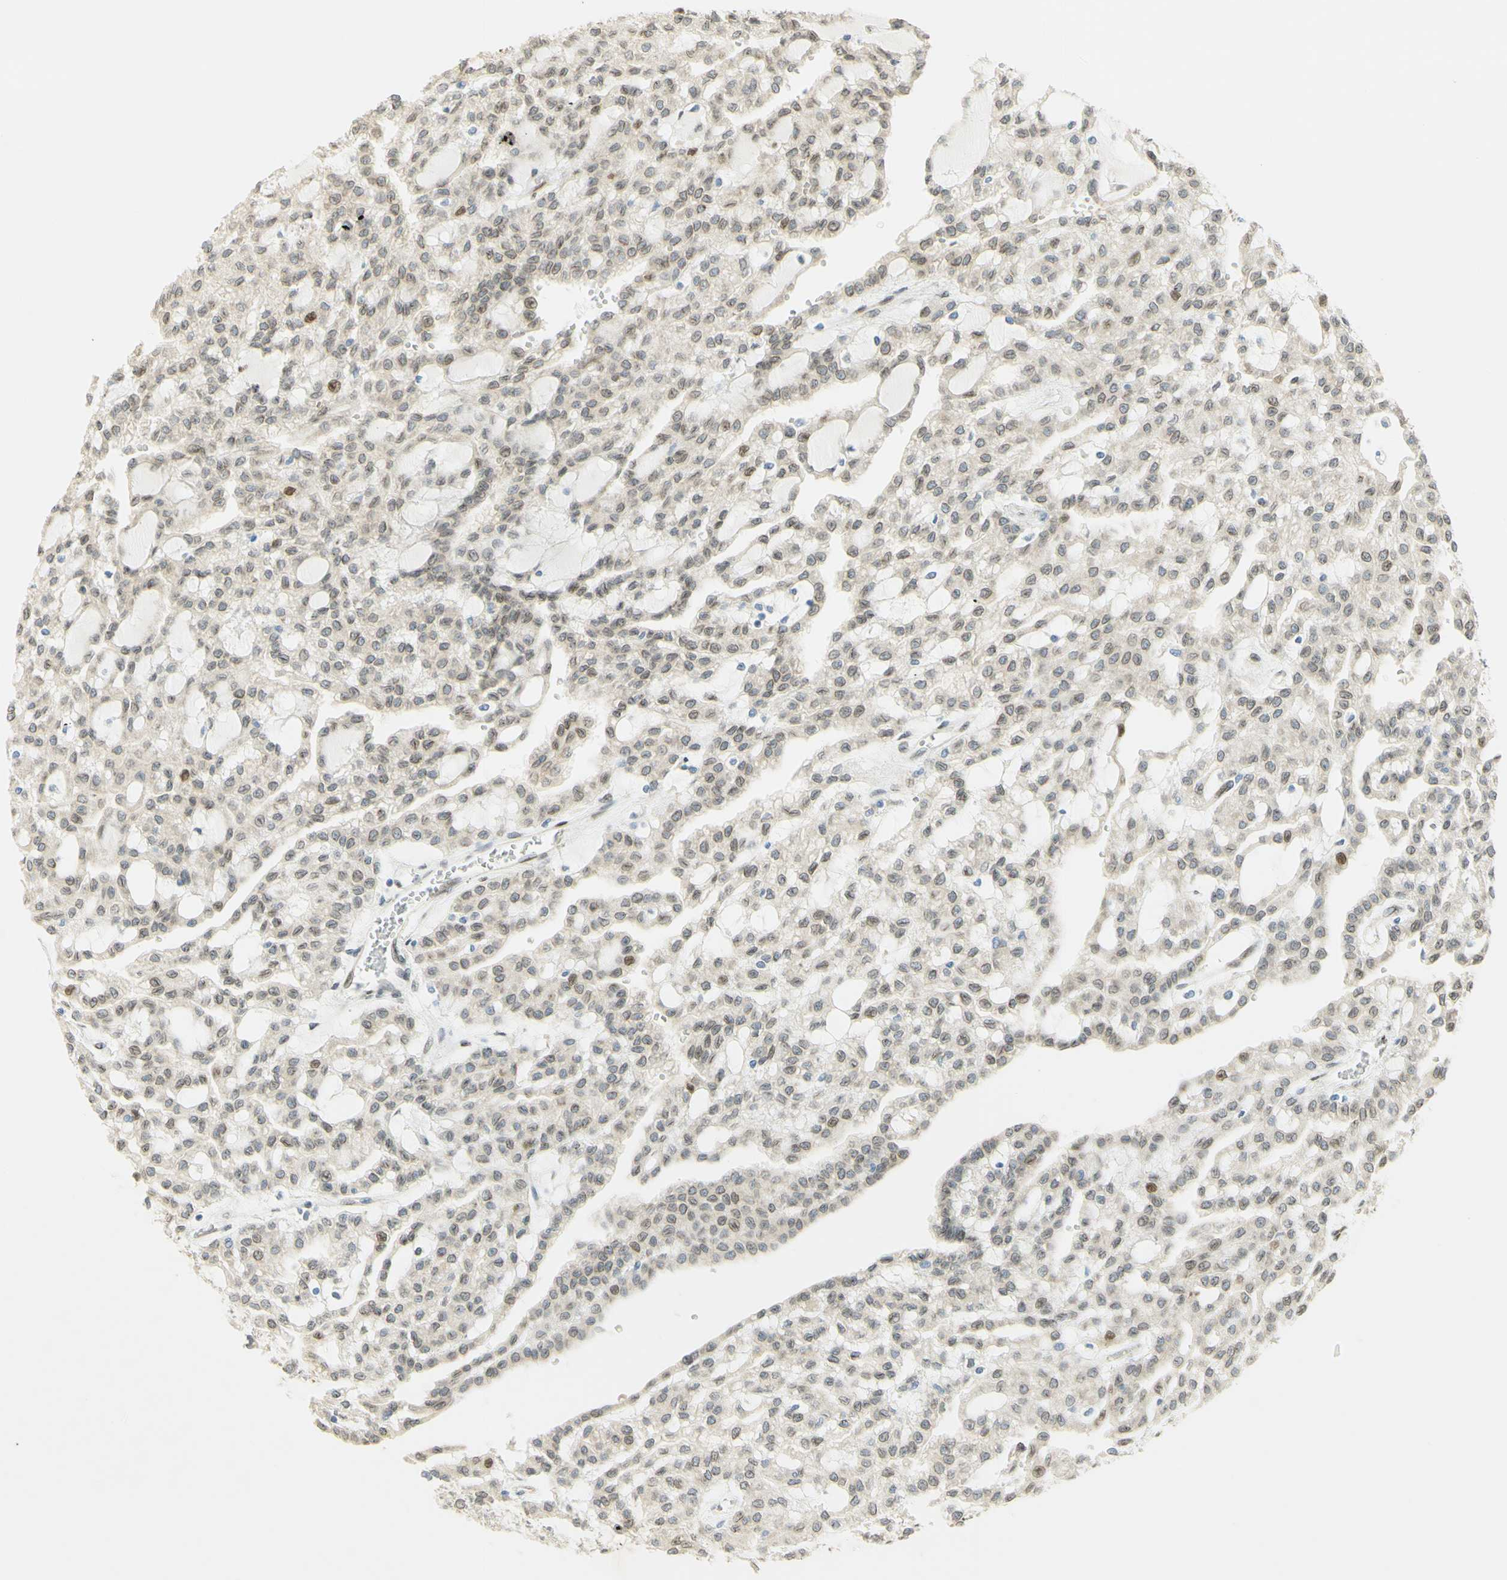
{"staining": {"intensity": "moderate", "quantity": "<25%", "location": "nuclear"}, "tissue": "renal cancer", "cell_type": "Tumor cells", "image_type": "cancer", "snomed": [{"axis": "morphology", "description": "Adenocarcinoma, NOS"}, {"axis": "topography", "description": "Kidney"}], "caption": "IHC of adenocarcinoma (renal) demonstrates low levels of moderate nuclear positivity in approximately <25% of tumor cells.", "gene": "E2F1", "patient": {"sex": "male", "age": 63}}